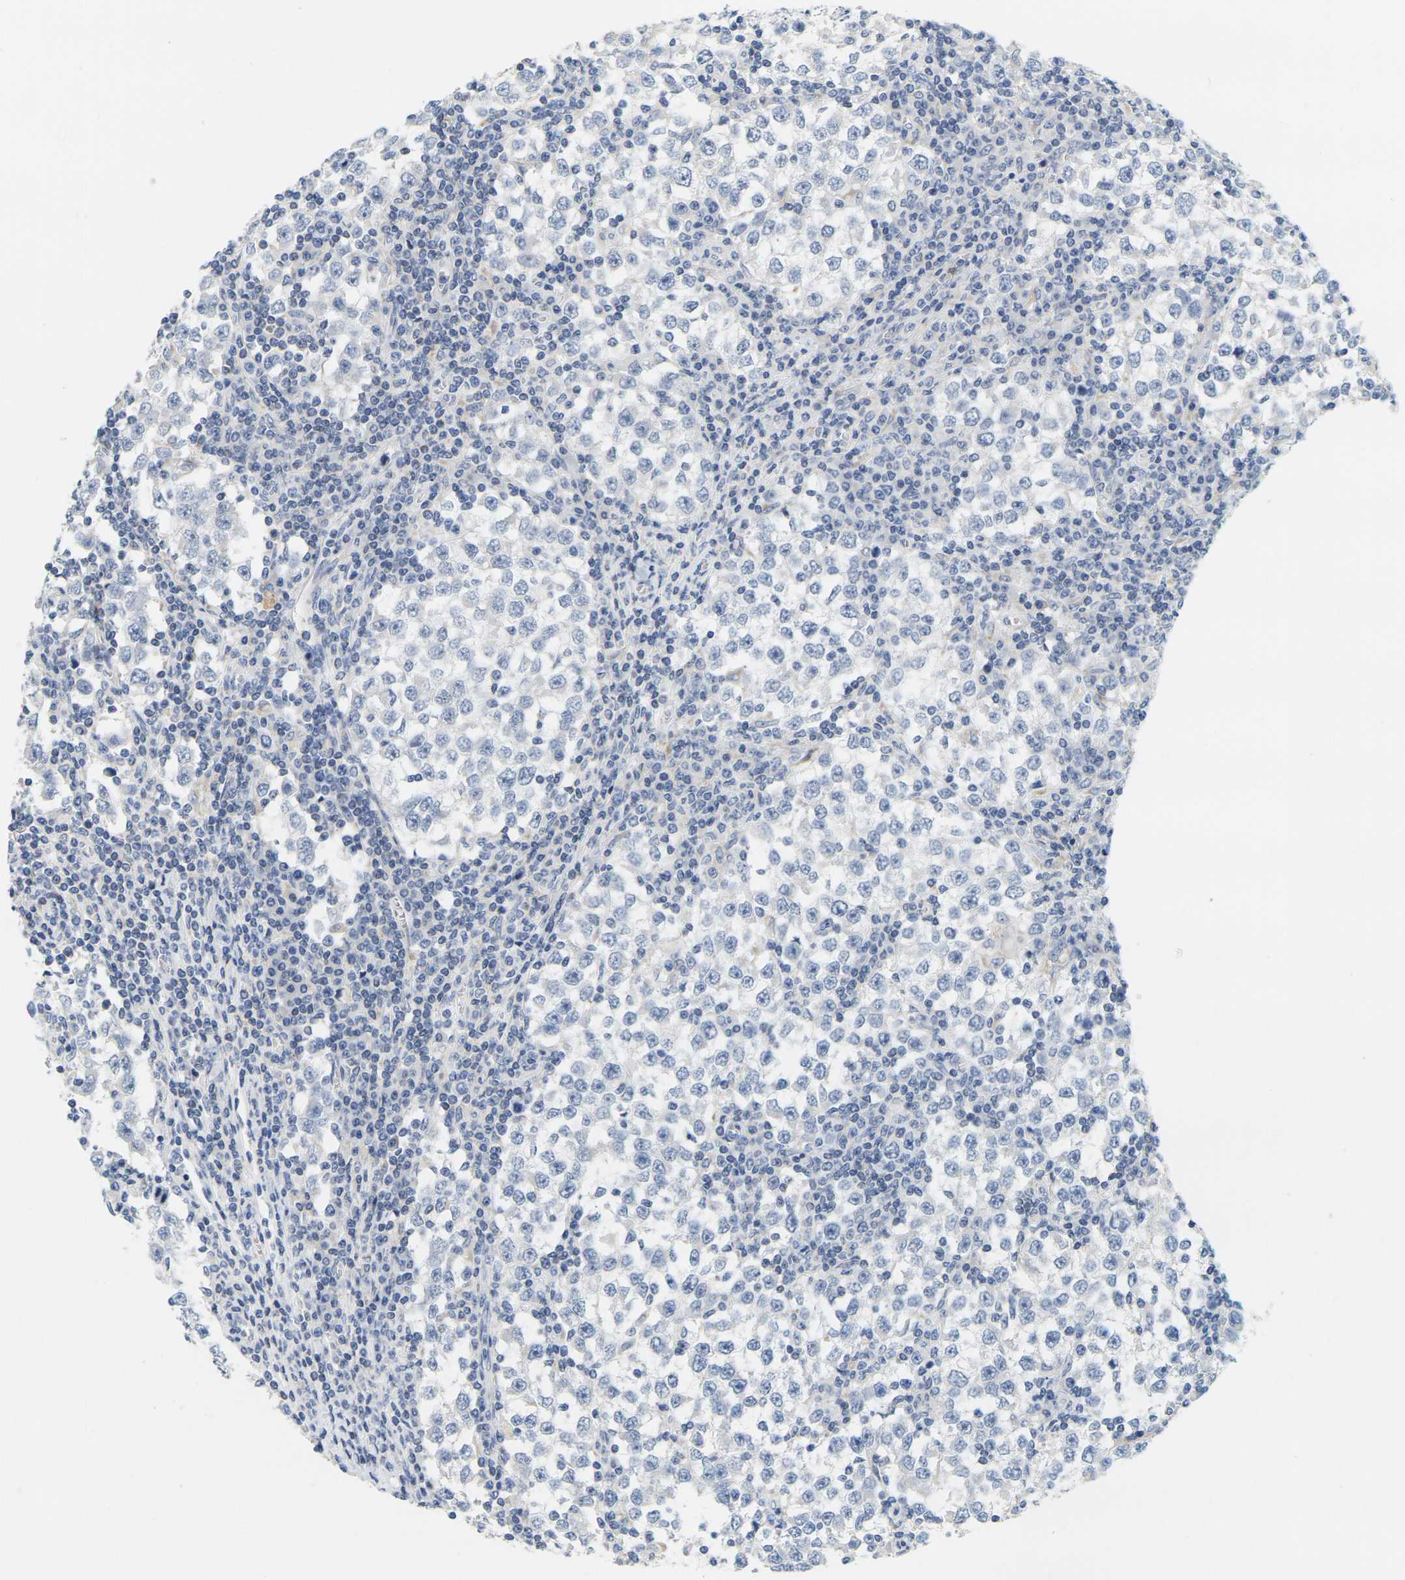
{"staining": {"intensity": "negative", "quantity": "none", "location": "none"}, "tissue": "testis cancer", "cell_type": "Tumor cells", "image_type": "cancer", "snomed": [{"axis": "morphology", "description": "Seminoma, NOS"}, {"axis": "topography", "description": "Testis"}], "caption": "This is an IHC photomicrograph of seminoma (testis). There is no positivity in tumor cells.", "gene": "KLK5", "patient": {"sex": "male", "age": 65}}